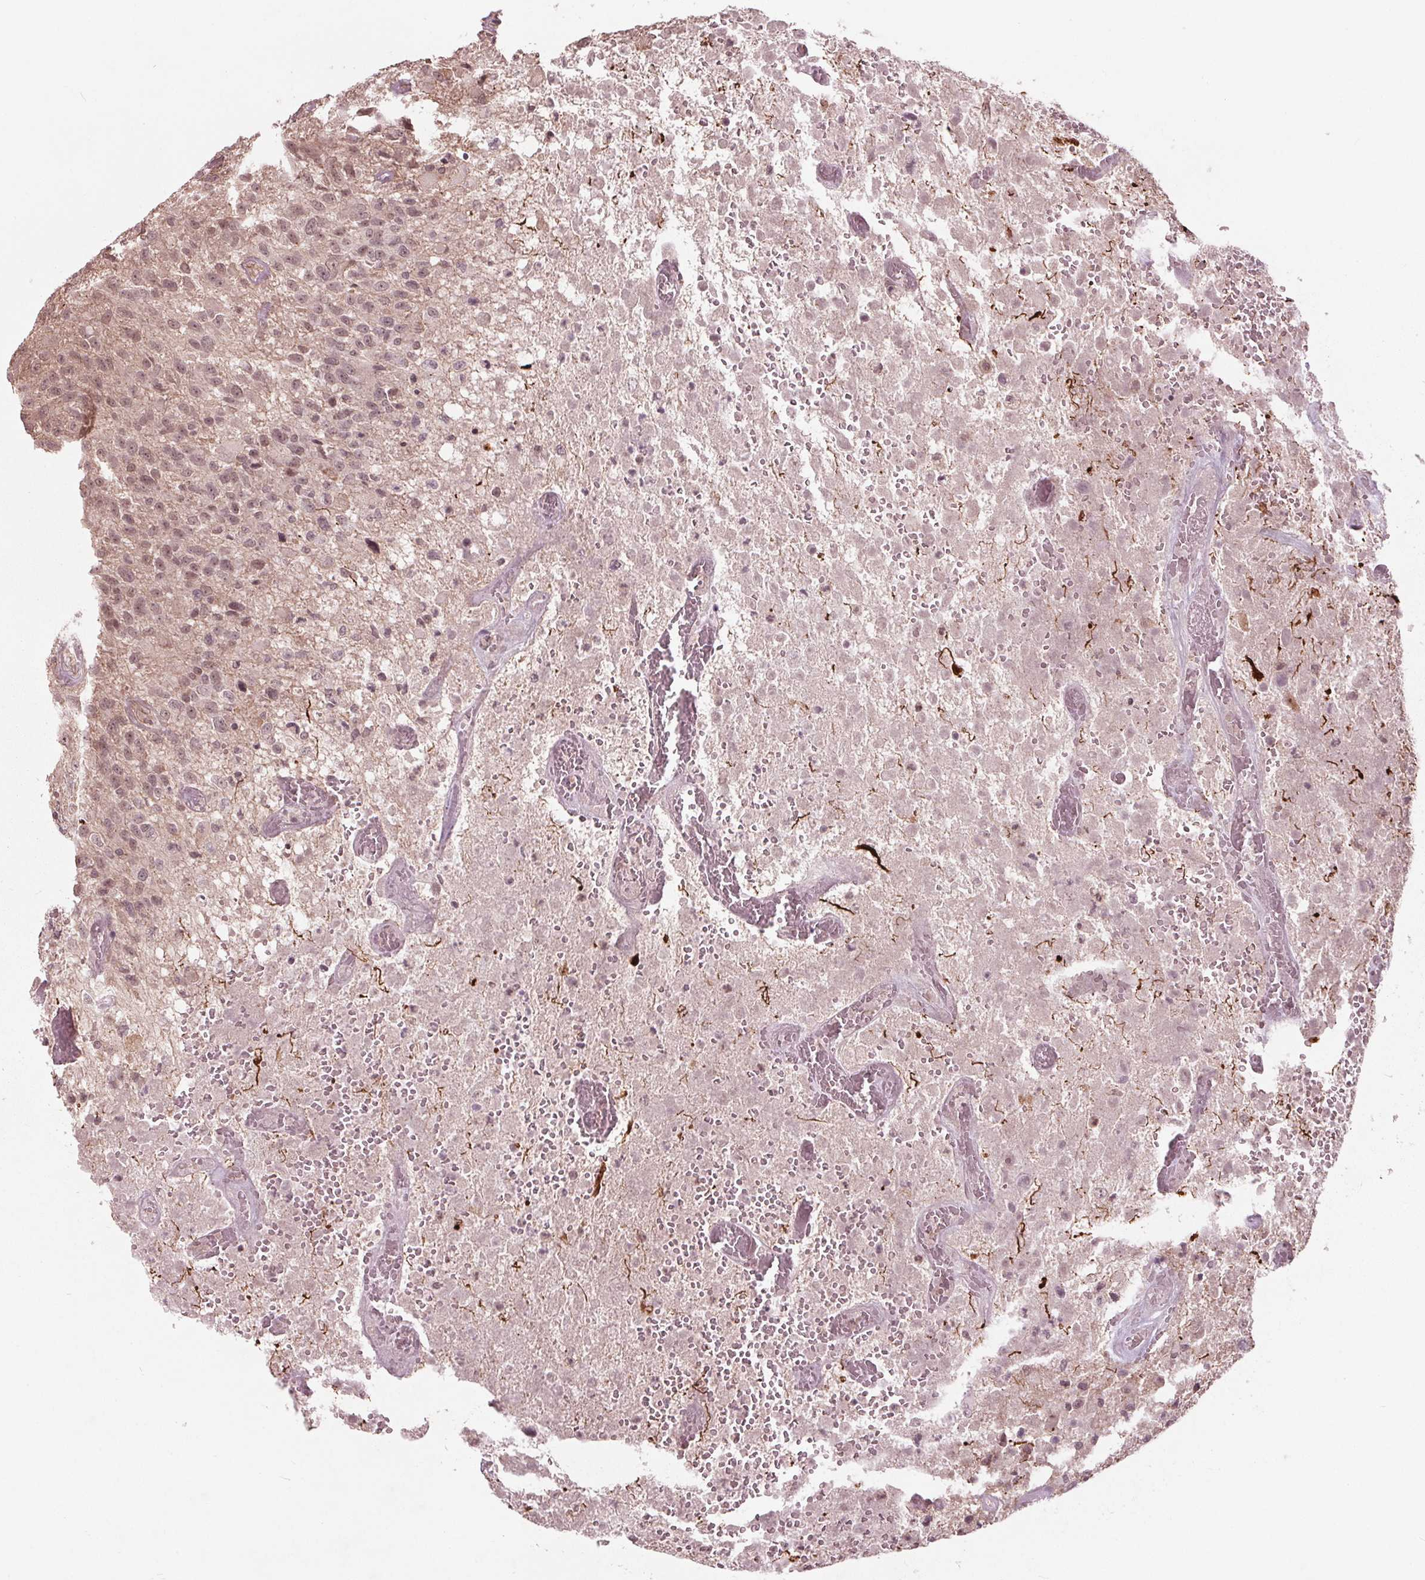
{"staining": {"intensity": "weak", "quantity": "25%-75%", "location": "cytoplasmic/membranous,nuclear"}, "tissue": "glioma", "cell_type": "Tumor cells", "image_type": "cancer", "snomed": [{"axis": "morphology", "description": "Glioma, malignant, Low grade"}, {"axis": "topography", "description": "Brain"}], "caption": "Weak cytoplasmic/membranous and nuclear expression is appreciated in about 25%-75% of tumor cells in glioma.", "gene": "BTBD1", "patient": {"sex": "male", "age": 66}}